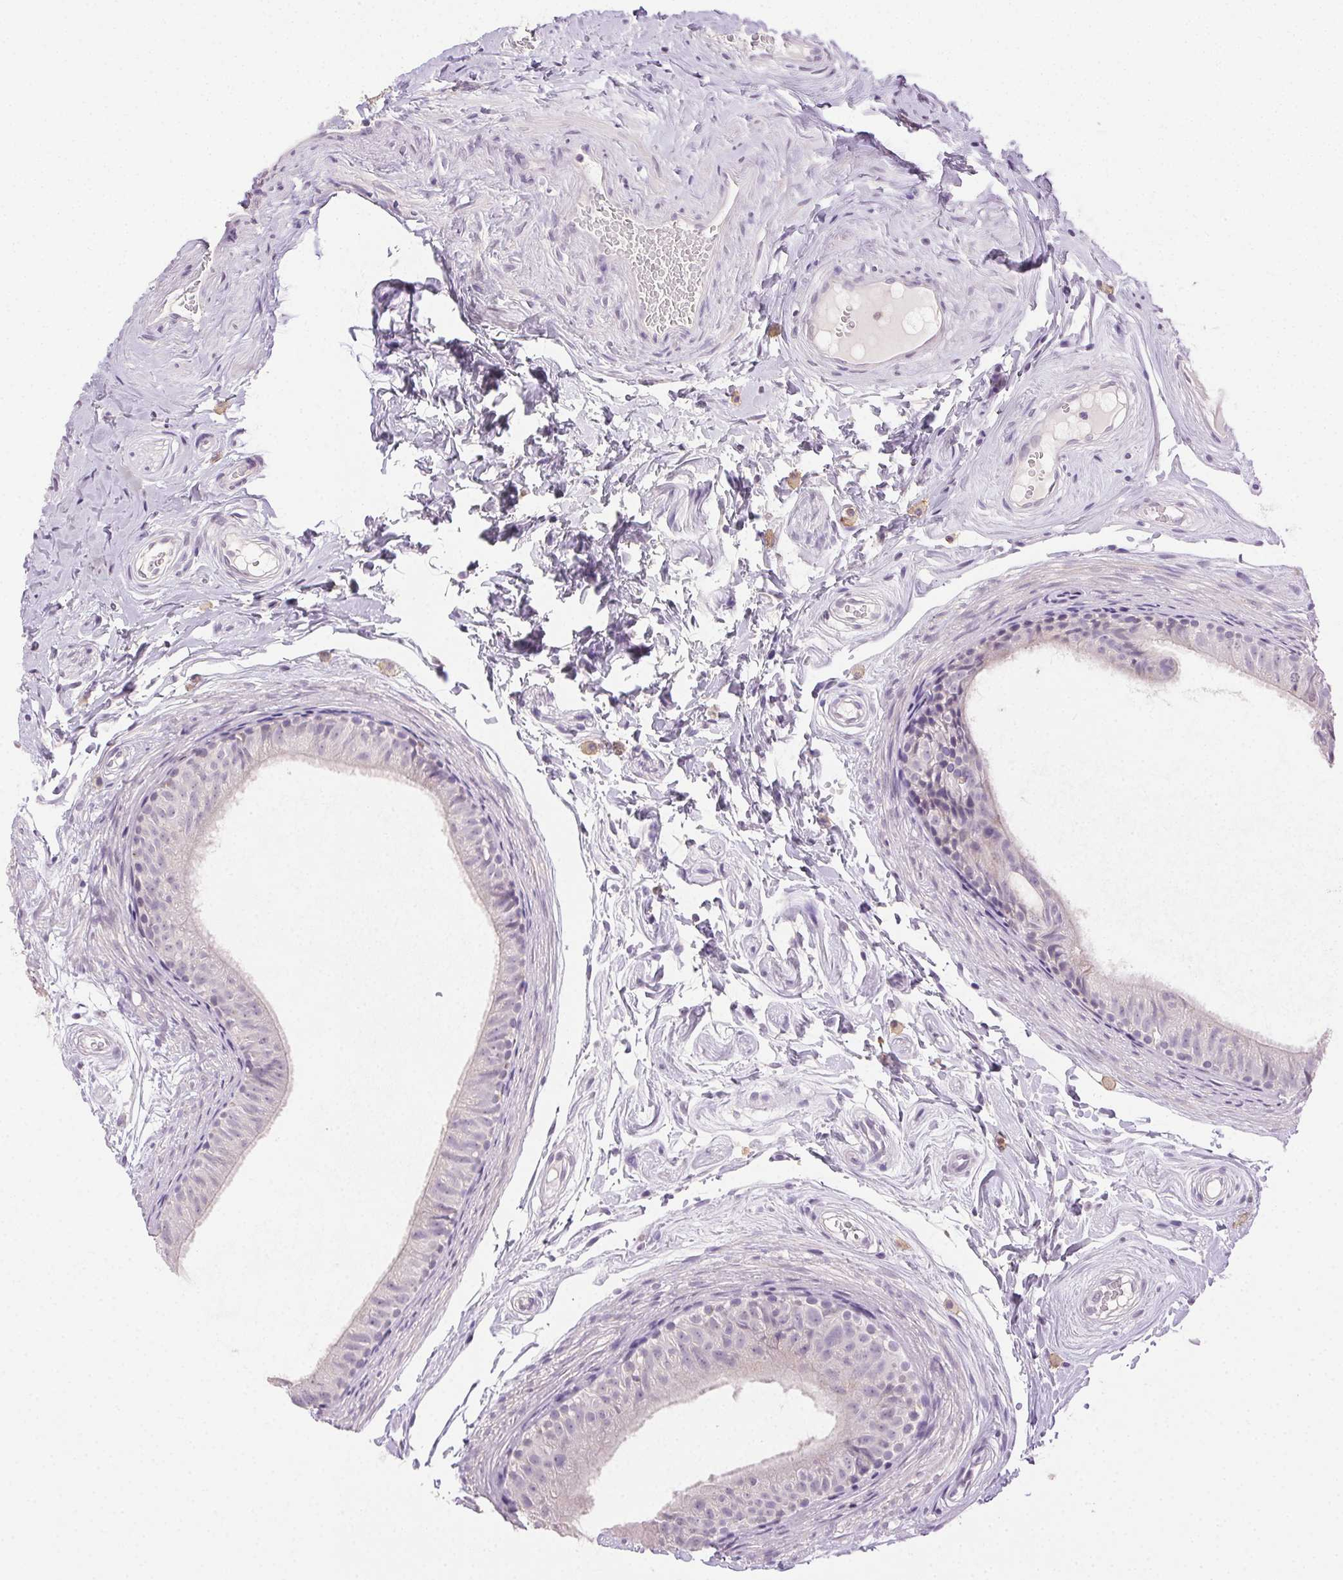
{"staining": {"intensity": "negative", "quantity": "none", "location": "none"}, "tissue": "epididymis", "cell_type": "Glandular cells", "image_type": "normal", "snomed": [{"axis": "morphology", "description": "Normal tissue, NOS"}, {"axis": "topography", "description": "Epididymis"}], "caption": "IHC histopathology image of unremarkable epididymis stained for a protein (brown), which reveals no positivity in glandular cells.", "gene": "AKAP5", "patient": {"sex": "male", "age": 45}}